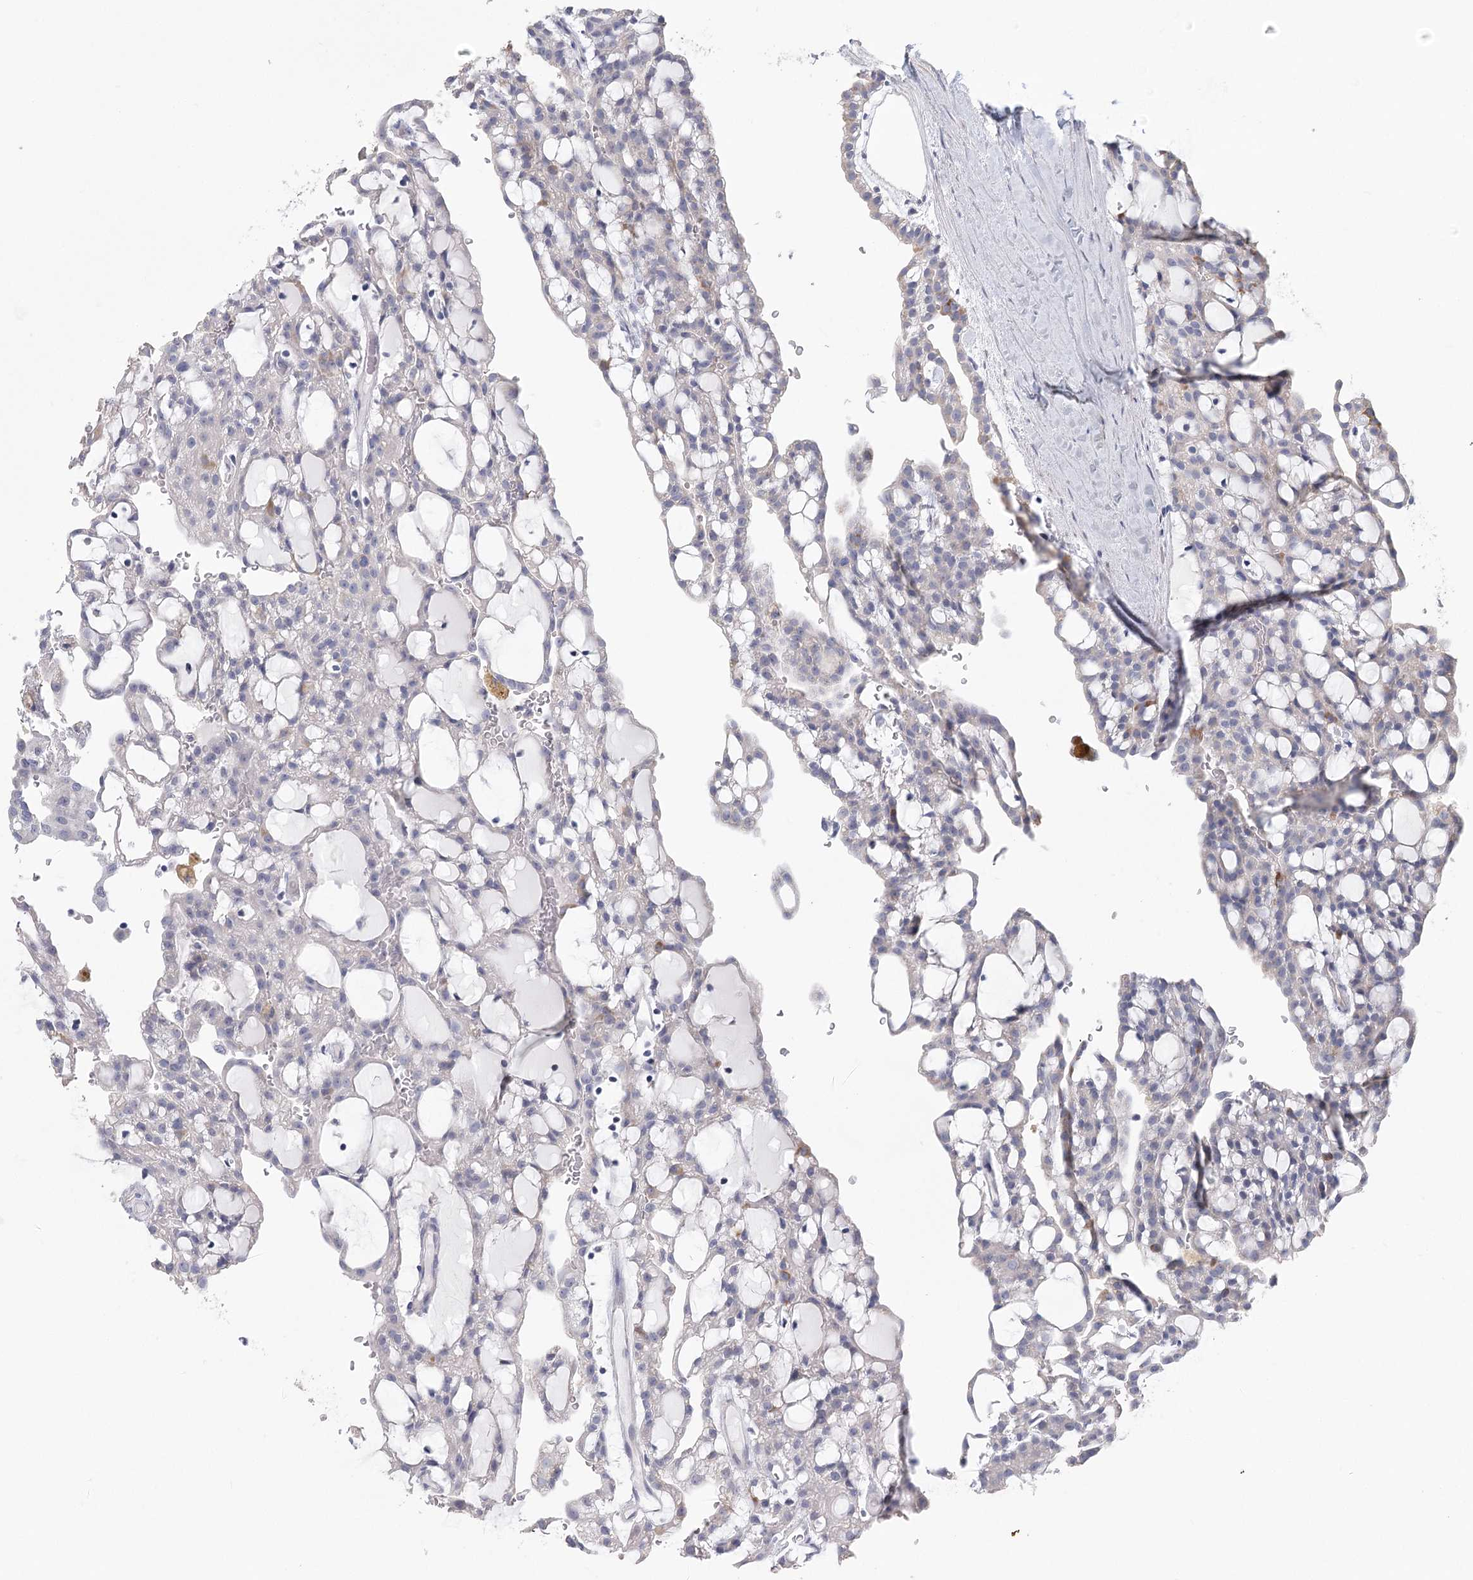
{"staining": {"intensity": "negative", "quantity": "none", "location": "none"}, "tissue": "renal cancer", "cell_type": "Tumor cells", "image_type": "cancer", "snomed": [{"axis": "morphology", "description": "Adenocarcinoma, NOS"}, {"axis": "topography", "description": "Kidney"}], "caption": "Tumor cells show no significant positivity in renal cancer.", "gene": "CNTLN", "patient": {"sex": "male", "age": 63}}